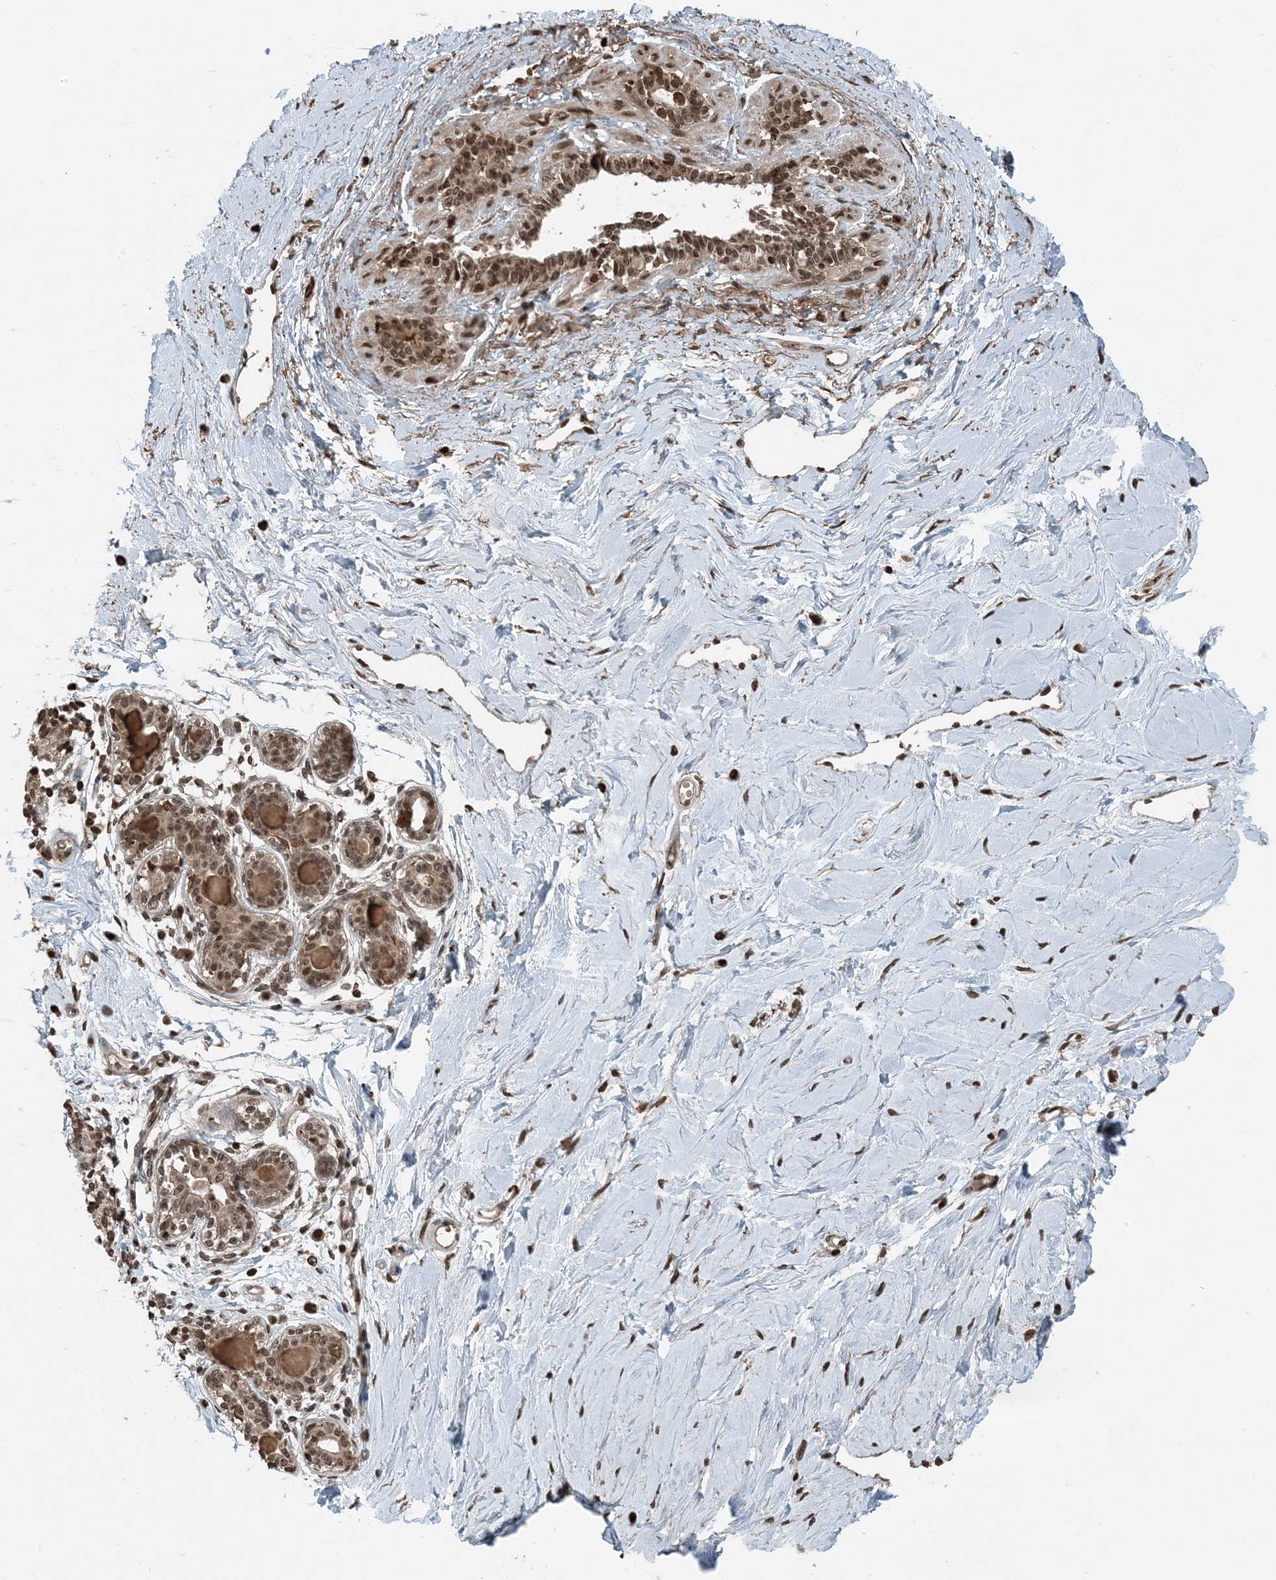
{"staining": {"intensity": "moderate", "quantity": ">75%", "location": "cytoplasmic/membranous,nuclear"}, "tissue": "breast", "cell_type": "Adipocytes", "image_type": "normal", "snomed": [{"axis": "morphology", "description": "Normal tissue, NOS"}, {"axis": "topography", "description": "Breast"}], "caption": "The immunohistochemical stain labels moderate cytoplasmic/membranous,nuclear staining in adipocytes of benign breast. The staining is performed using DAB (3,3'-diaminobenzidine) brown chromogen to label protein expression. The nuclei are counter-stained blue using hematoxylin.", "gene": "ZFAND2B", "patient": {"sex": "female", "age": 45}}